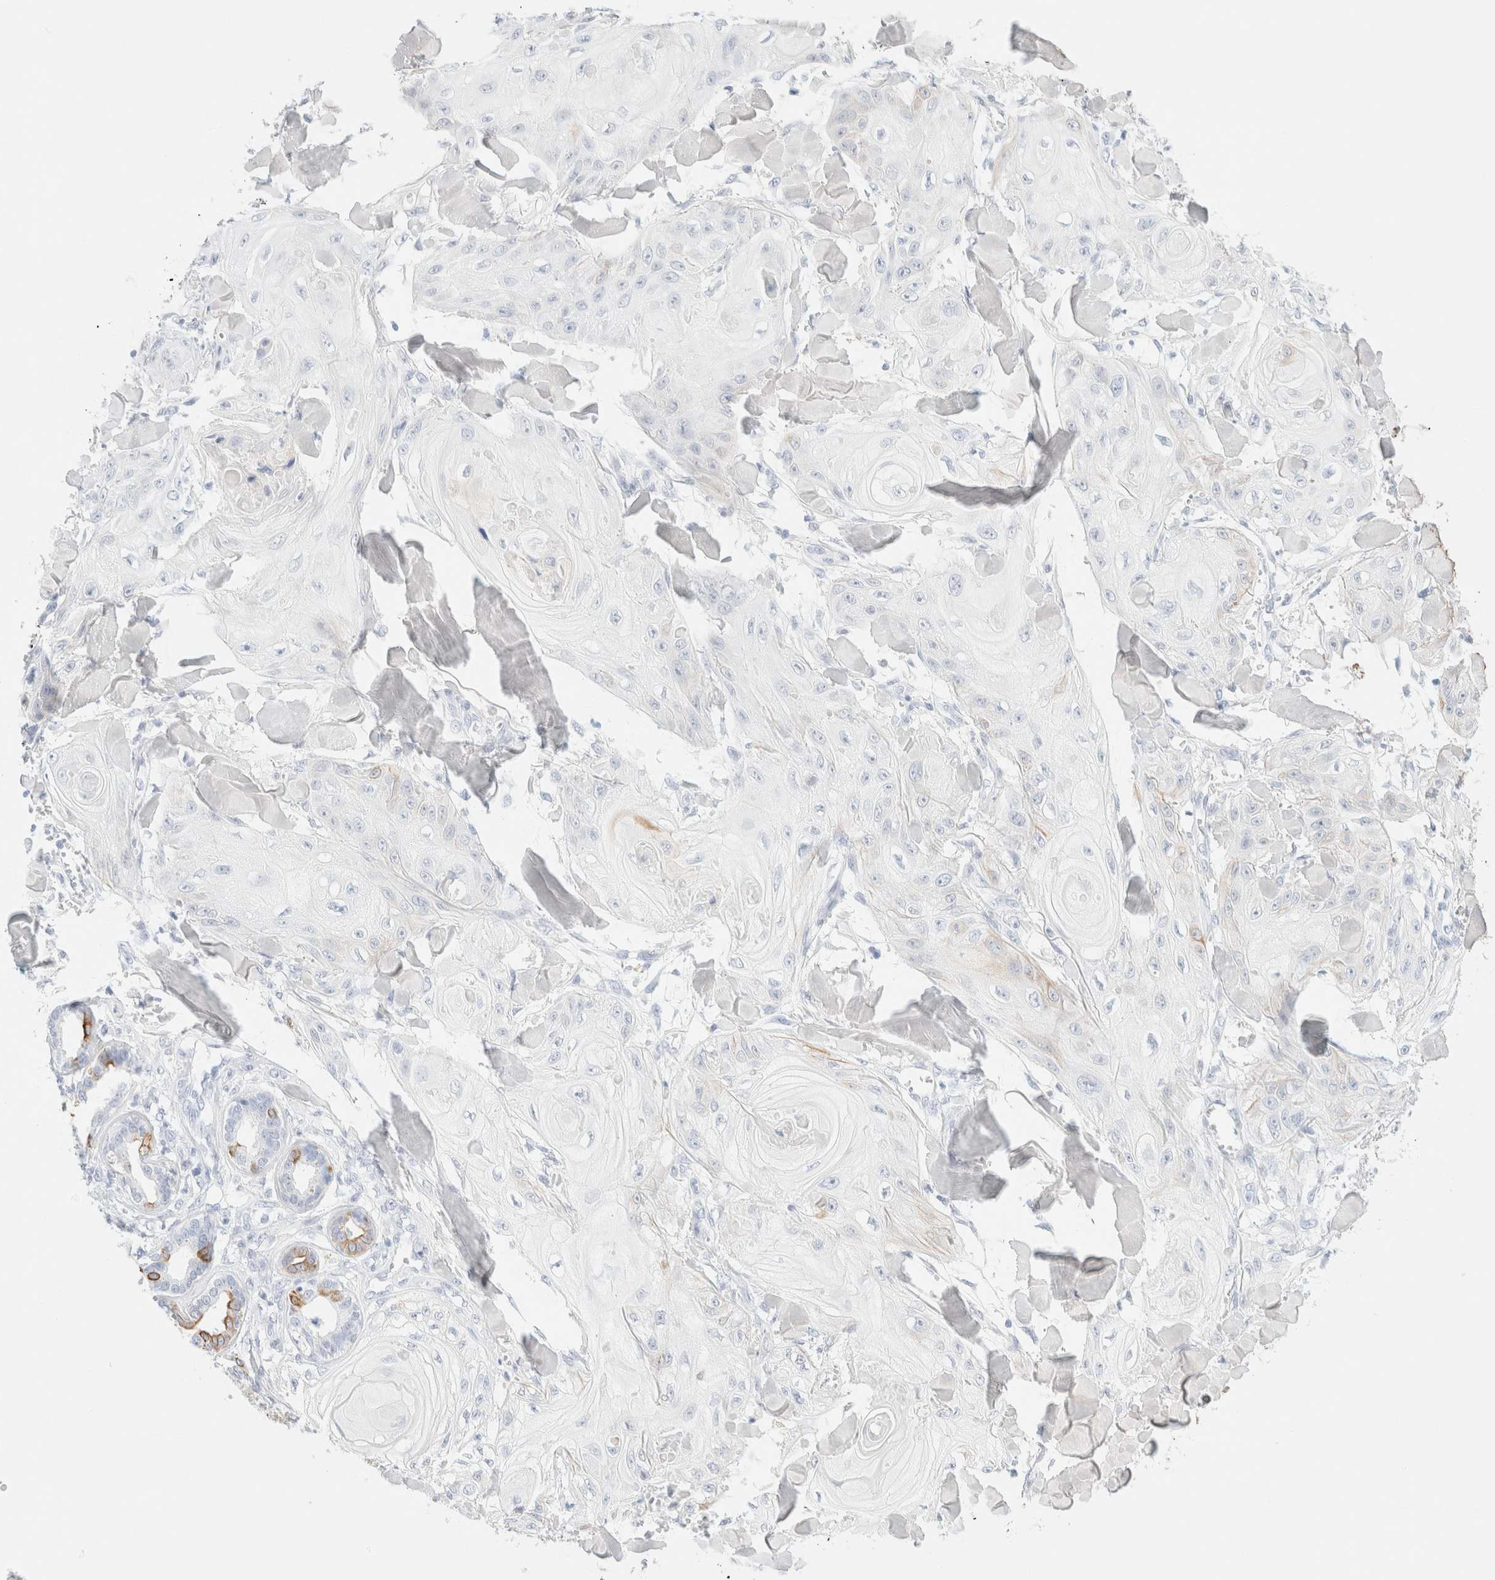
{"staining": {"intensity": "negative", "quantity": "none", "location": "none"}, "tissue": "skin cancer", "cell_type": "Tumor cells", "image_type": "cancer", "snomed": [{"axis": "morphology", "description": "Squamous cell carcinoma, NOS"}, {"axis": "topography", "description": "Skin"}], "caption": "DAB (3,3'-diaminobenzidine) immunohistochemical staining of skin cancer (squamous cell carcinoma) demonstrates no significant expression in tumor cells.", "gene": "KRT15", "patient": {"sex": "male", "age": 74}}